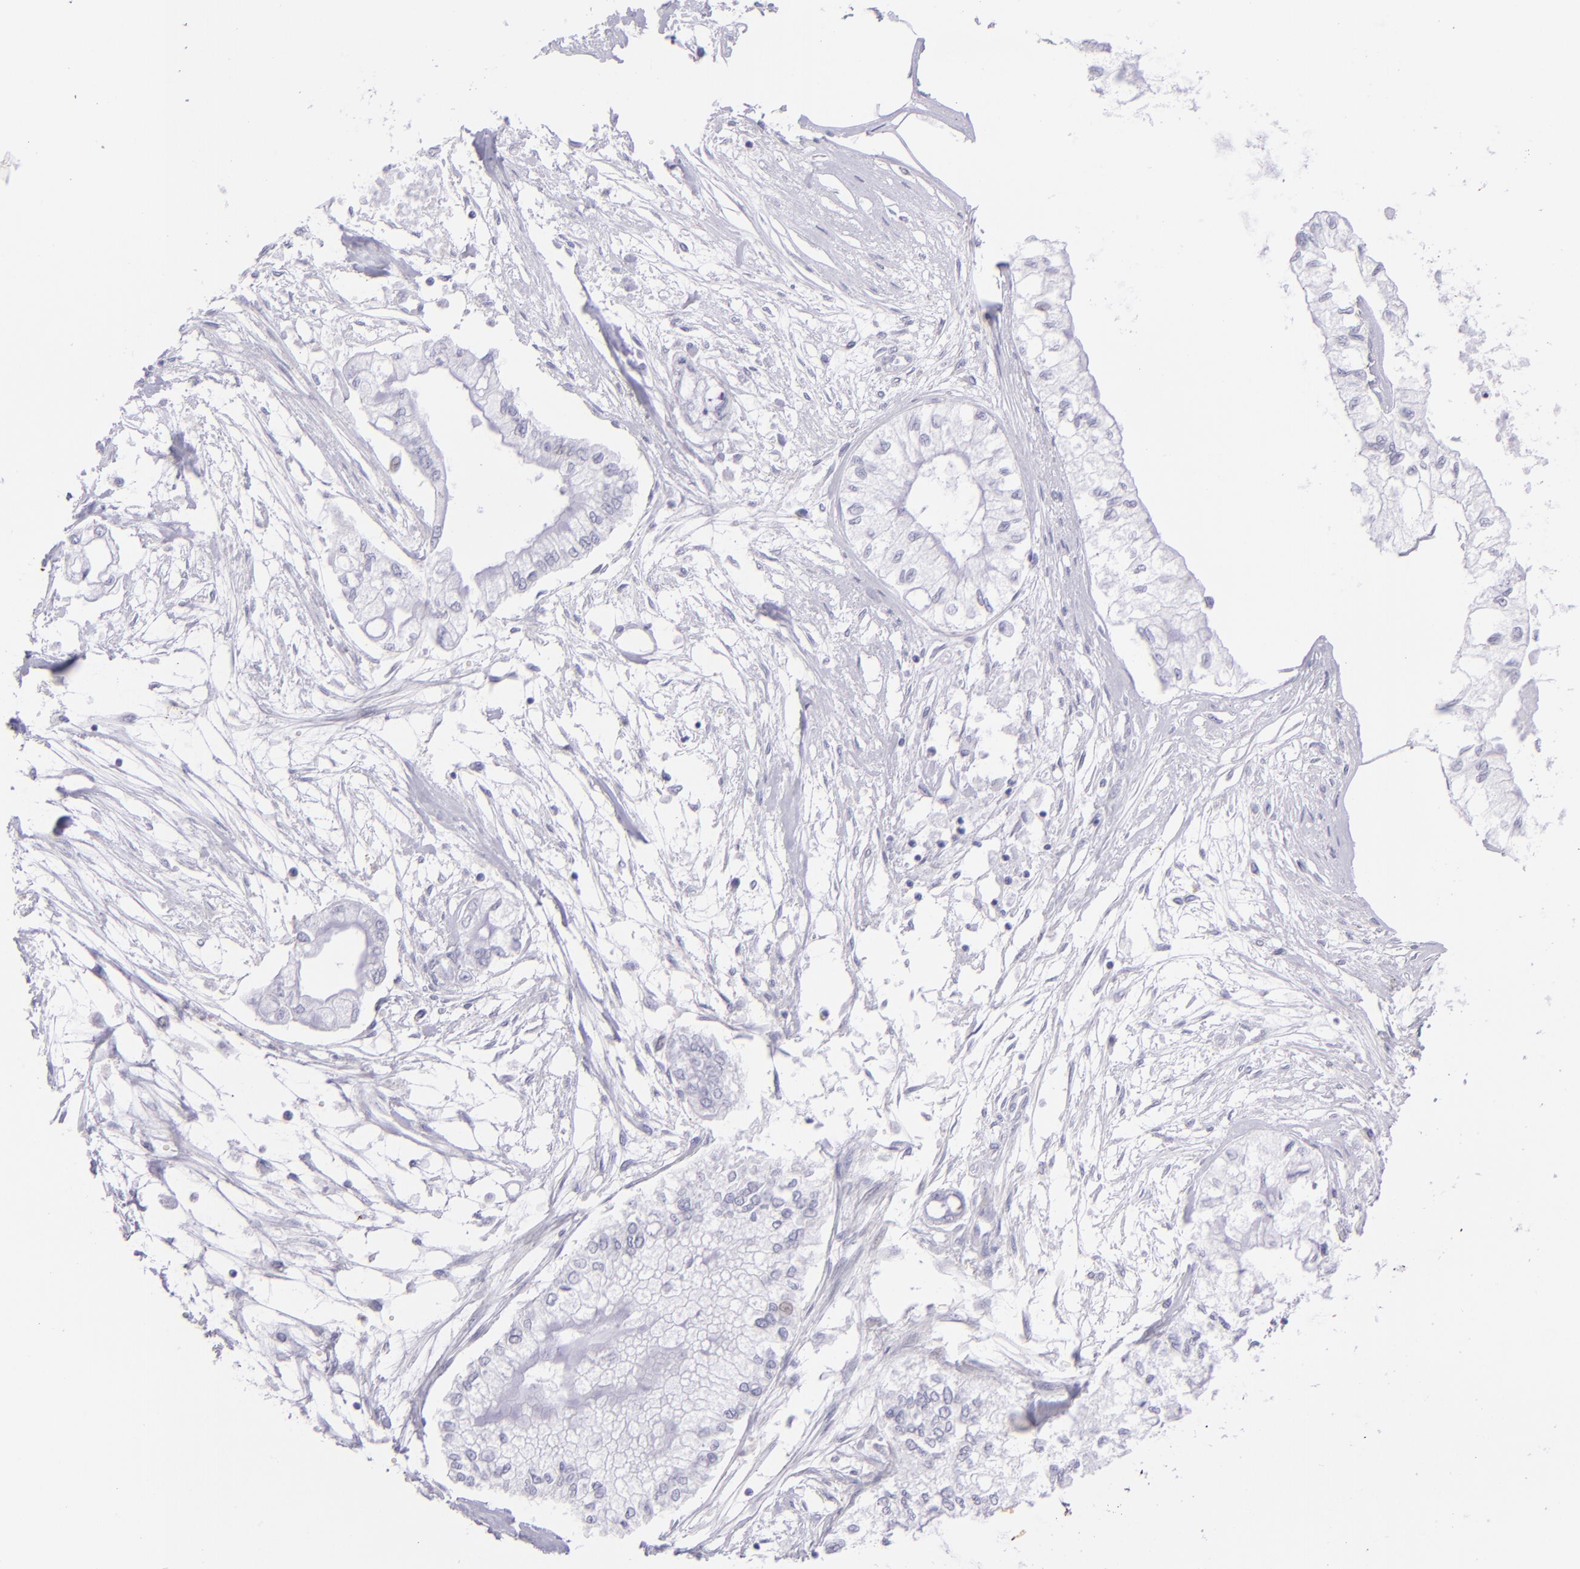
{"staining": {"intensity": "negative", "quantity": "none", "location": "none"}, "tissue": "pancreatic cancer", "cell_type": "Tumor cells", "image_type": "cancer", "snomed": [{"axis": "morphology", "description": "Adenocarcinoma, NOS"}, {"axis": "topography", "description": "Pancreas"}], "caption": "A histopathology image of human pancreatic cancer (adenocarcinoma) is negative for staining in tumor cells.", "gene": "CD72", "patient": {"sex": "male", "age": 79}}